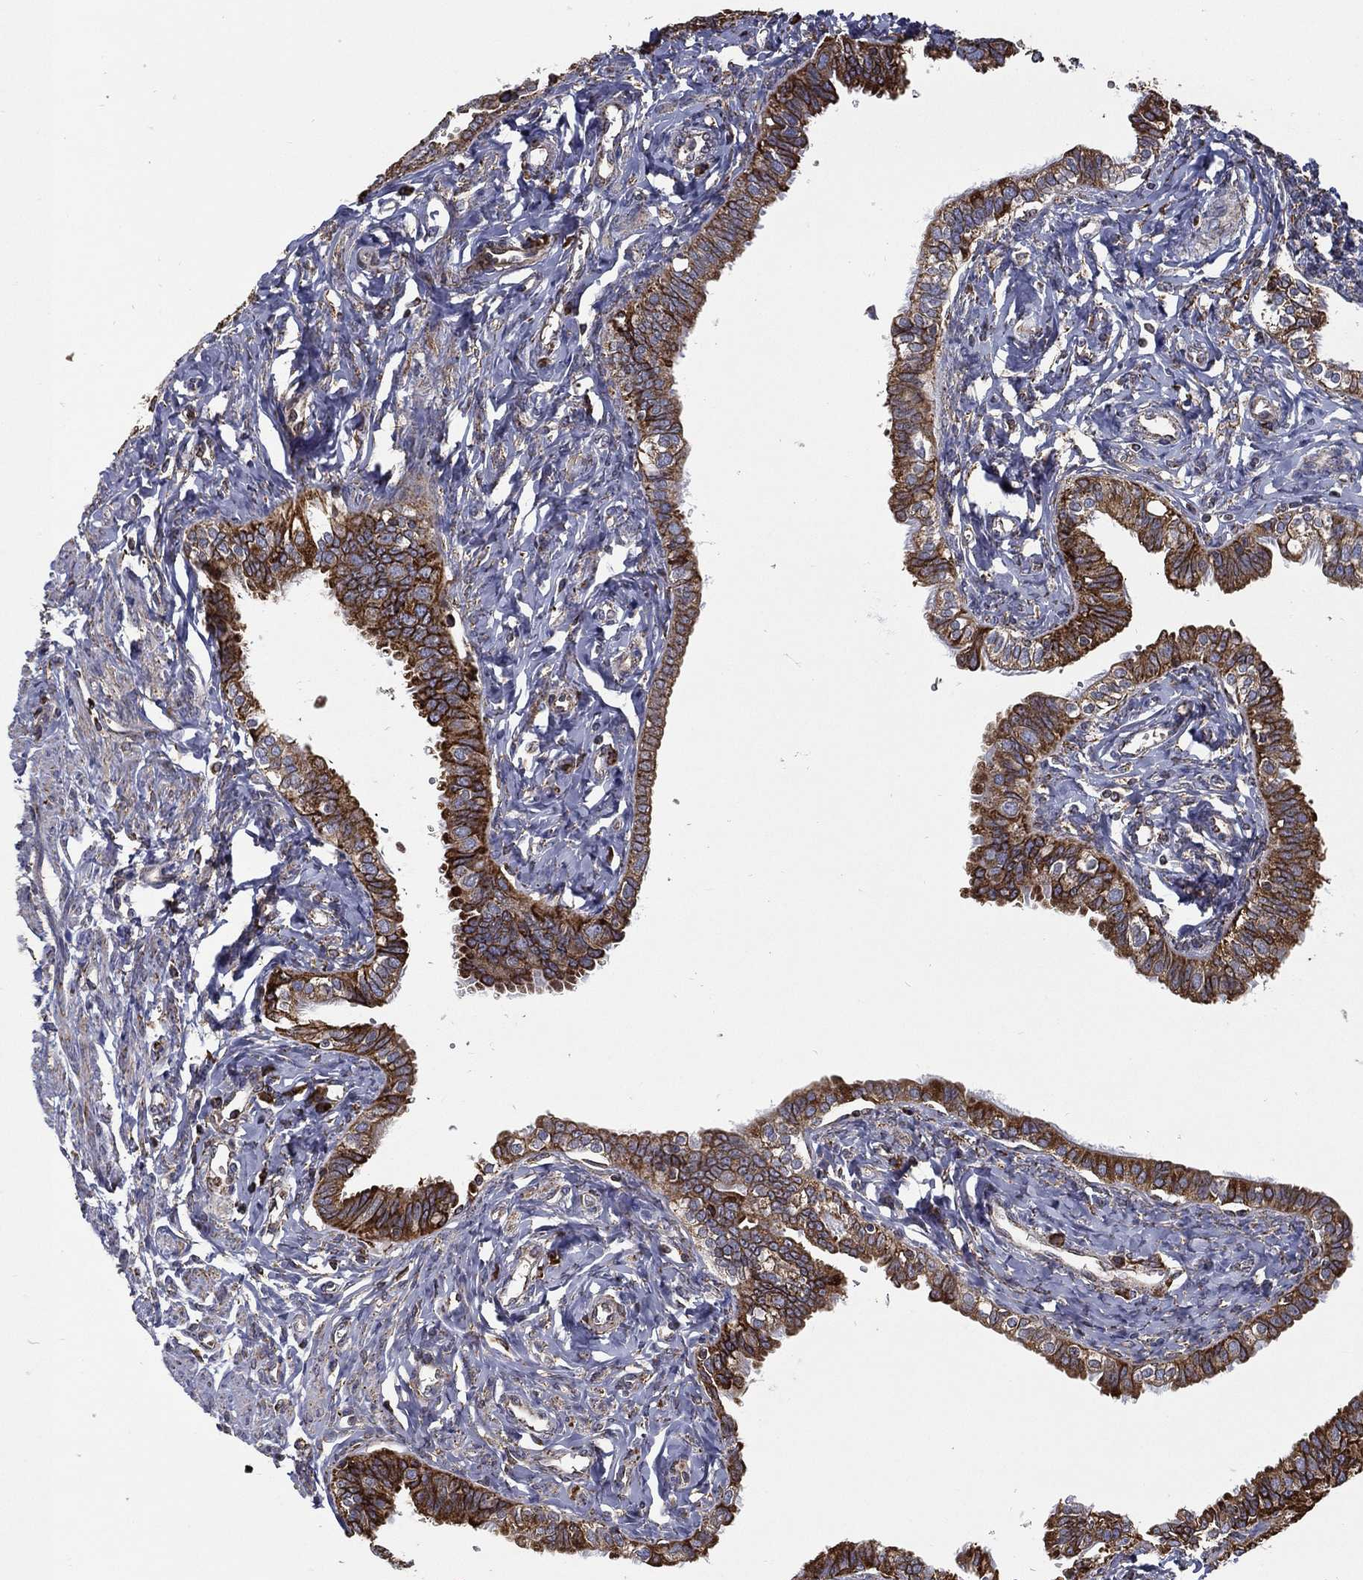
{"staining": {"intensity": "strong", "quantity": ">75%", "location": "cytoplasmic/membranous"}, "tissue": "fallopian tube", "cell_type": "Glandular cells", "image_type": "normal", "snomed": [{"axis": "morphology", "description": "Normal tissue, NOS"}, {"axis": "topography", "description": "Fallopian tube"}], "caption": "Protein staining exhibits strong cytoplasmic/membranous expression in approximately >75% of glandular cells in normal fallopian tube.", "gene": "MT", "patient": {"sex": "female", "age": 54}}